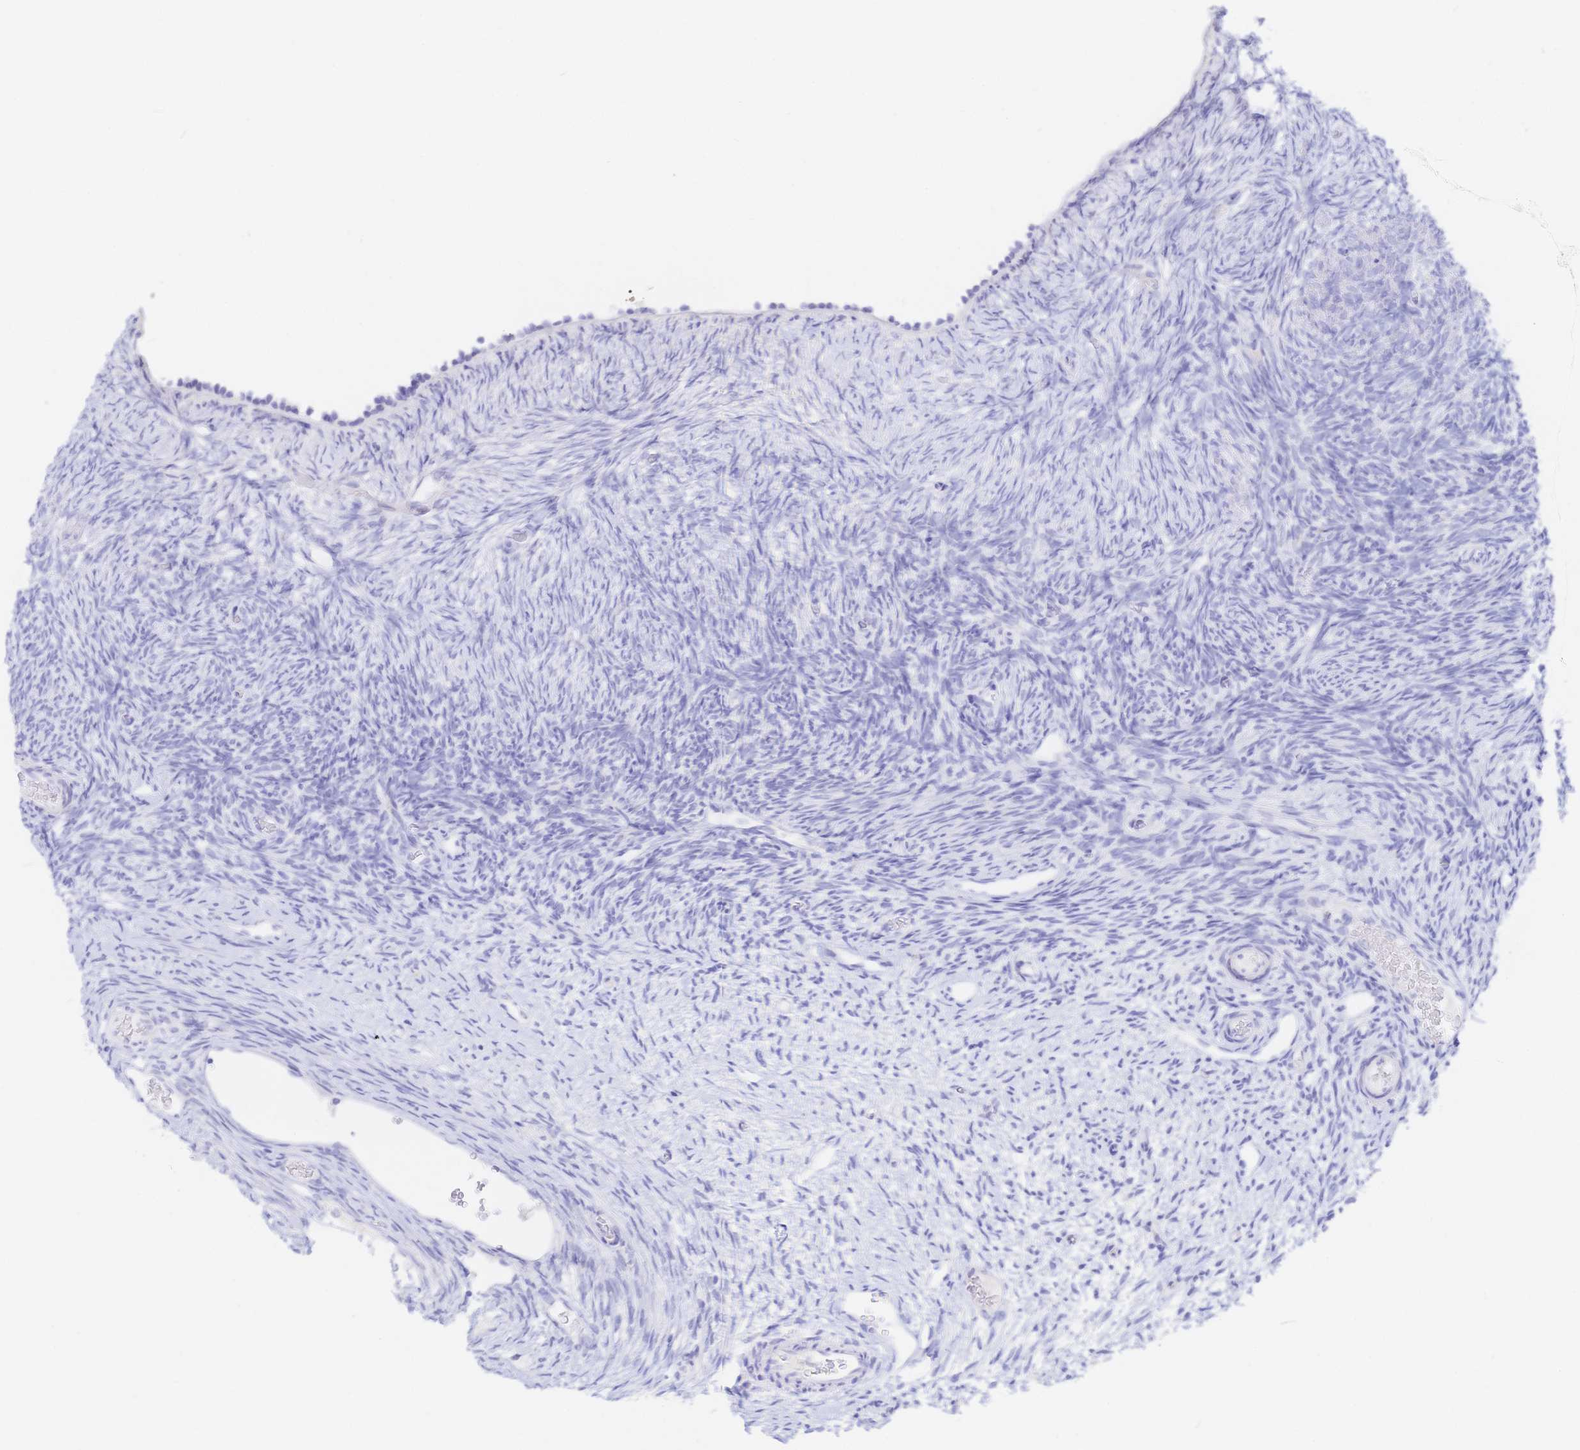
{"staining": {"intensity": "negative", "quantity": "none", "location": "none"}, "tissue": "ovary", "cell_type": "Follicle cells", "image_type": "normal", "snomed": [{"axis": "morphology", "description": "Normal tissue, NOS"}, {"axis": "topography", "description": "Ovary"}], "caption": "Immunohistochemistry (IHC) histopathology image of normal ovary stained for a protein (brown), which demonstrates no staining in follicle cells. Brightfield microscopy of IHC stained with DAB (3,3'-diaminobenzidine) (brown) and hematoxylin (blue), captured at high magnification.", "gene": "KCNH6", "patient": {"sex": "female", "age": 39}}